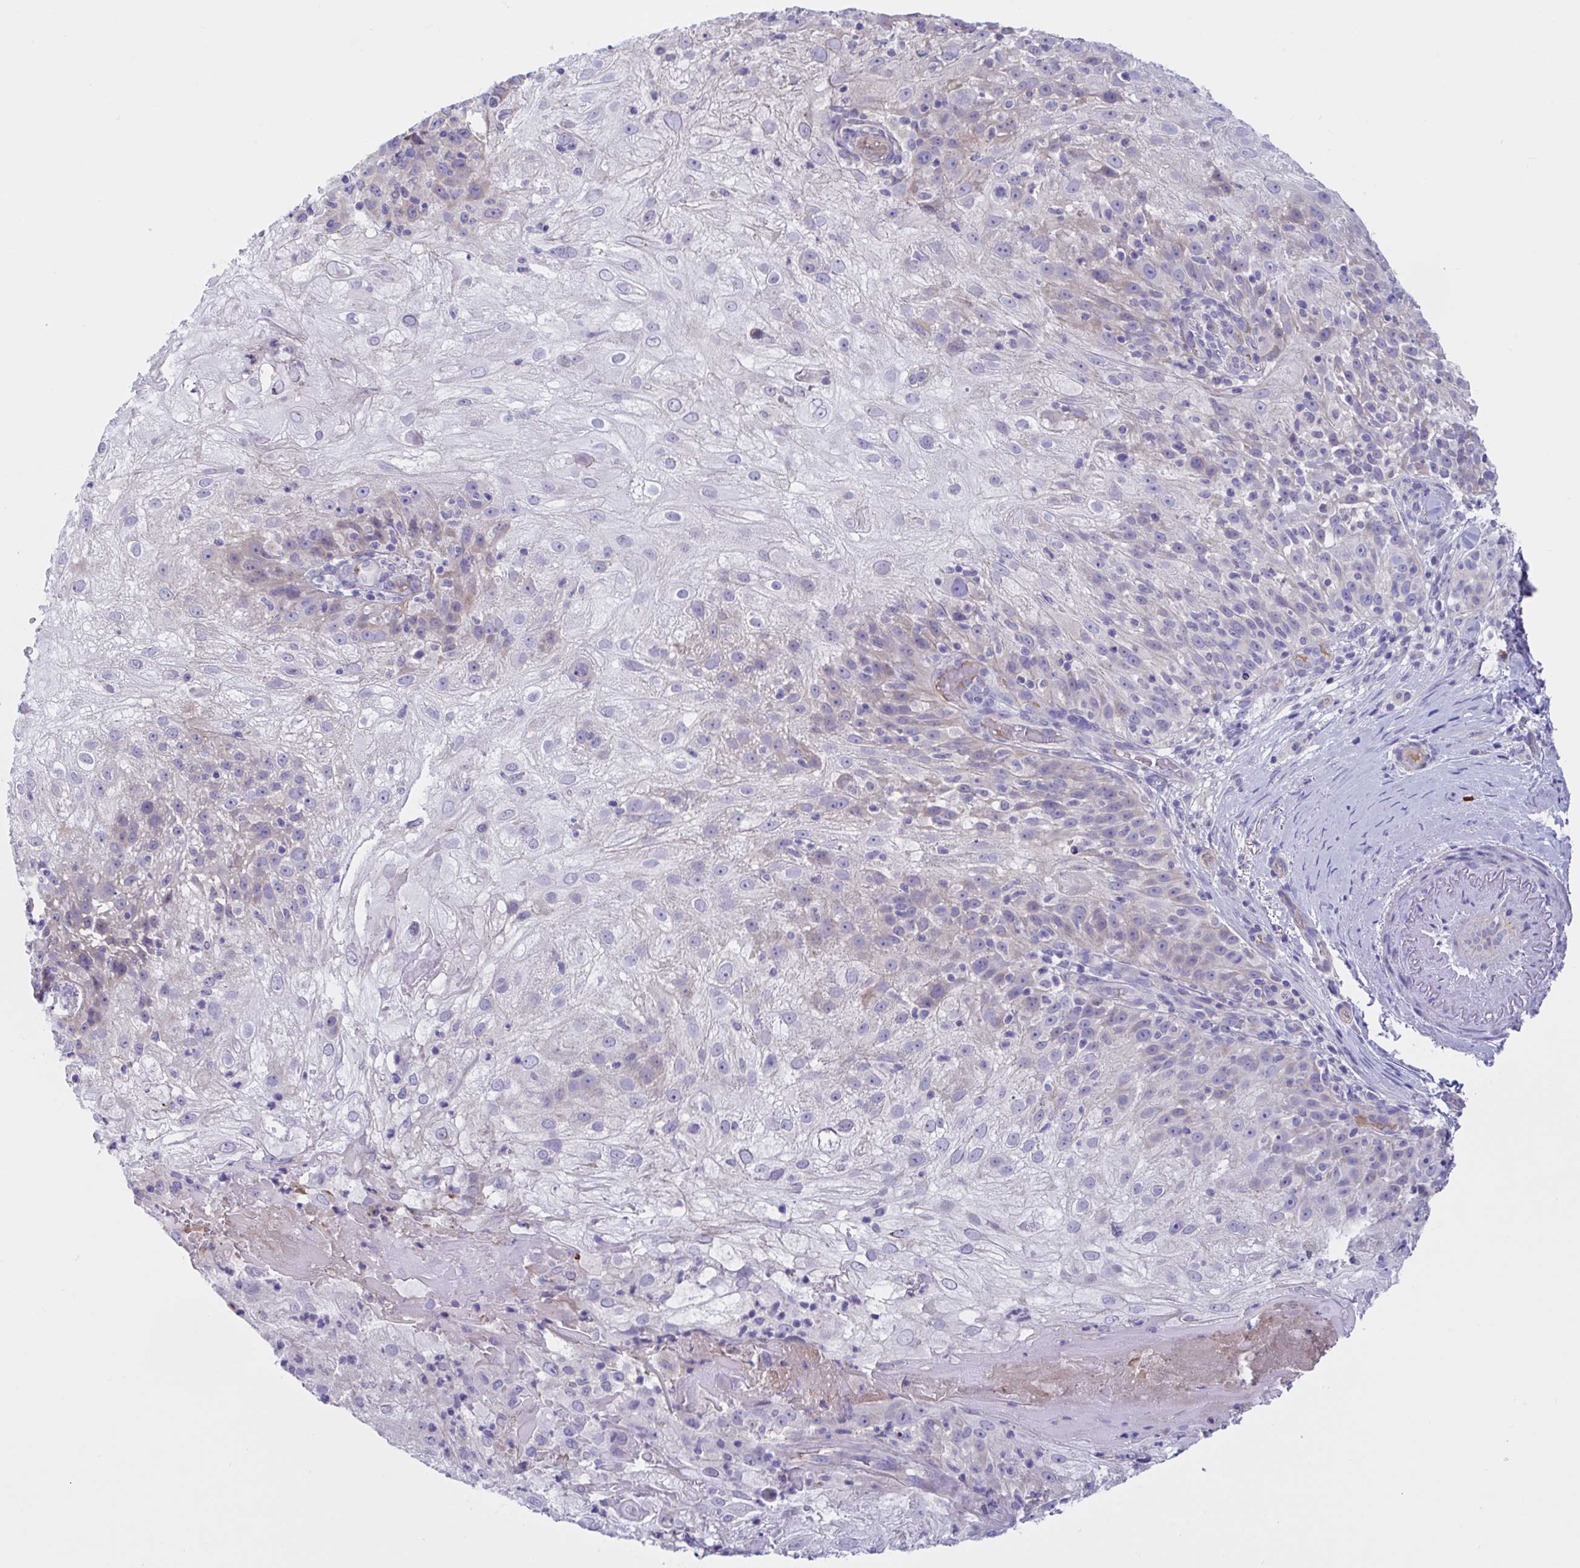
{"staining": {"intensity": "negative", "quantity": "none", "location": "none"}, "tissue": "skin cancer", "cell_type": "Tumor cells", "image_type": "cancer", "snomed": [{"axis": "morphology", "description": "Normal tissue, NOS"}, {"axis": "morphology", "description": "Squamous cell carcinoma, NOS"}, {"axis": "topography", "description": "Skin"}], "caption": "Immunohistochemical staining of human skin cancer (squamous cell carcinoma) shows no significant positivity in tumor cells. (Stains: DAB immunohistochemistry (IHC) with hematoxylin counter stain, Microscopy: brightfield microscopy at high magnification).", "gene": "MS4A14", "patient": {"sex": "female", "age": 83}}